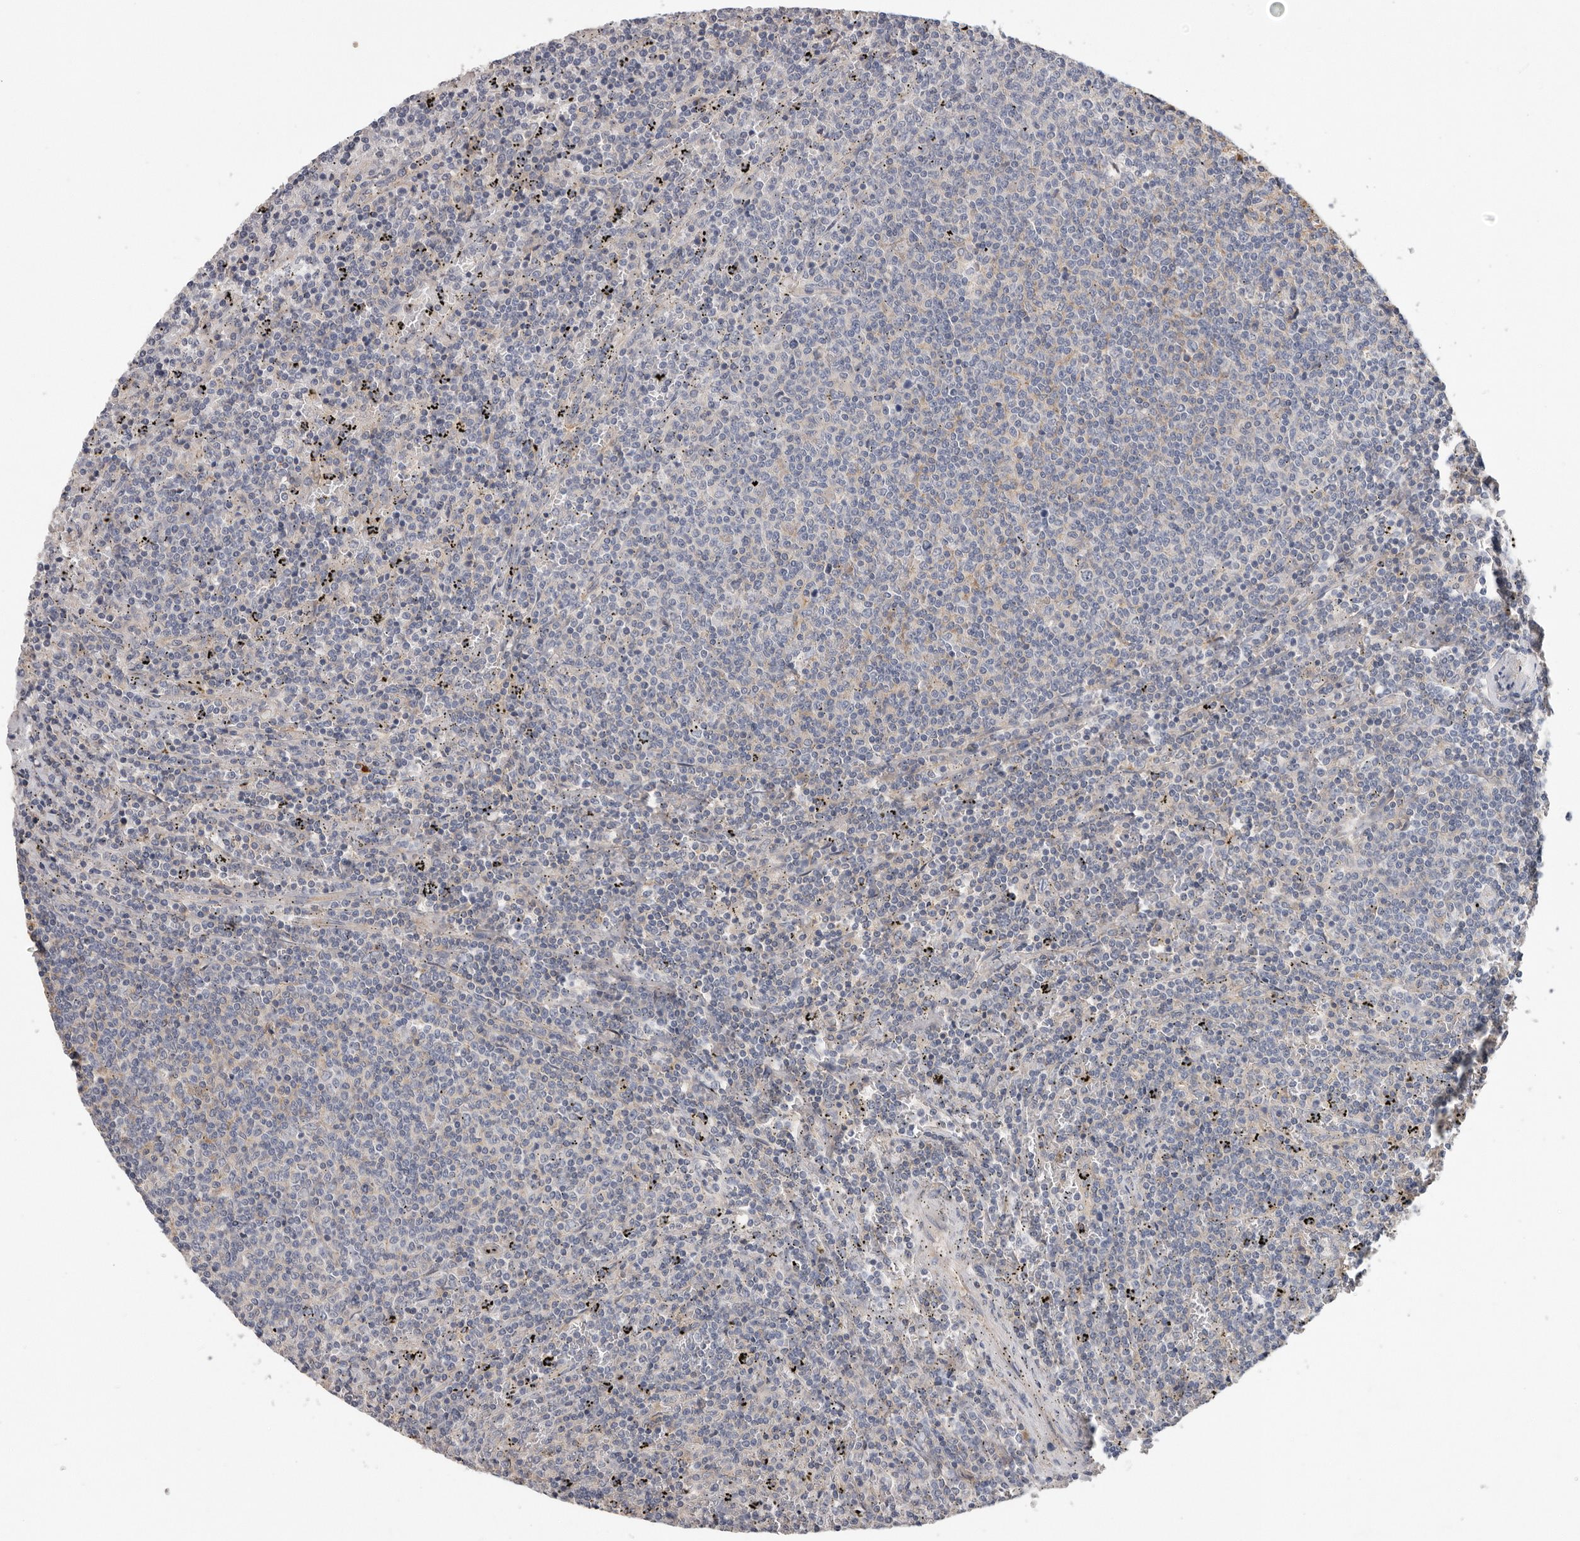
{"staining": {"intensity": "negative", "quantity": "none", "location": "none"}, "tissue": "lymphoma", "cell_type": "Tumor cells", "image_type": "cancer", "snomed": [{"axis": "morphology", "description": "Malignant lymphoma, non-Hodgkin's type, Low grade"}, {"axis": "topography", "description": "Spleen"}], "caption": "The photomicrograph exhibits no staining of tumor cells in lymphoma. (Brightfield microscopy of DAB IHC at high magnification).", "gene": "WDTC1", "patient": {"sex": "female", "age": 50}}